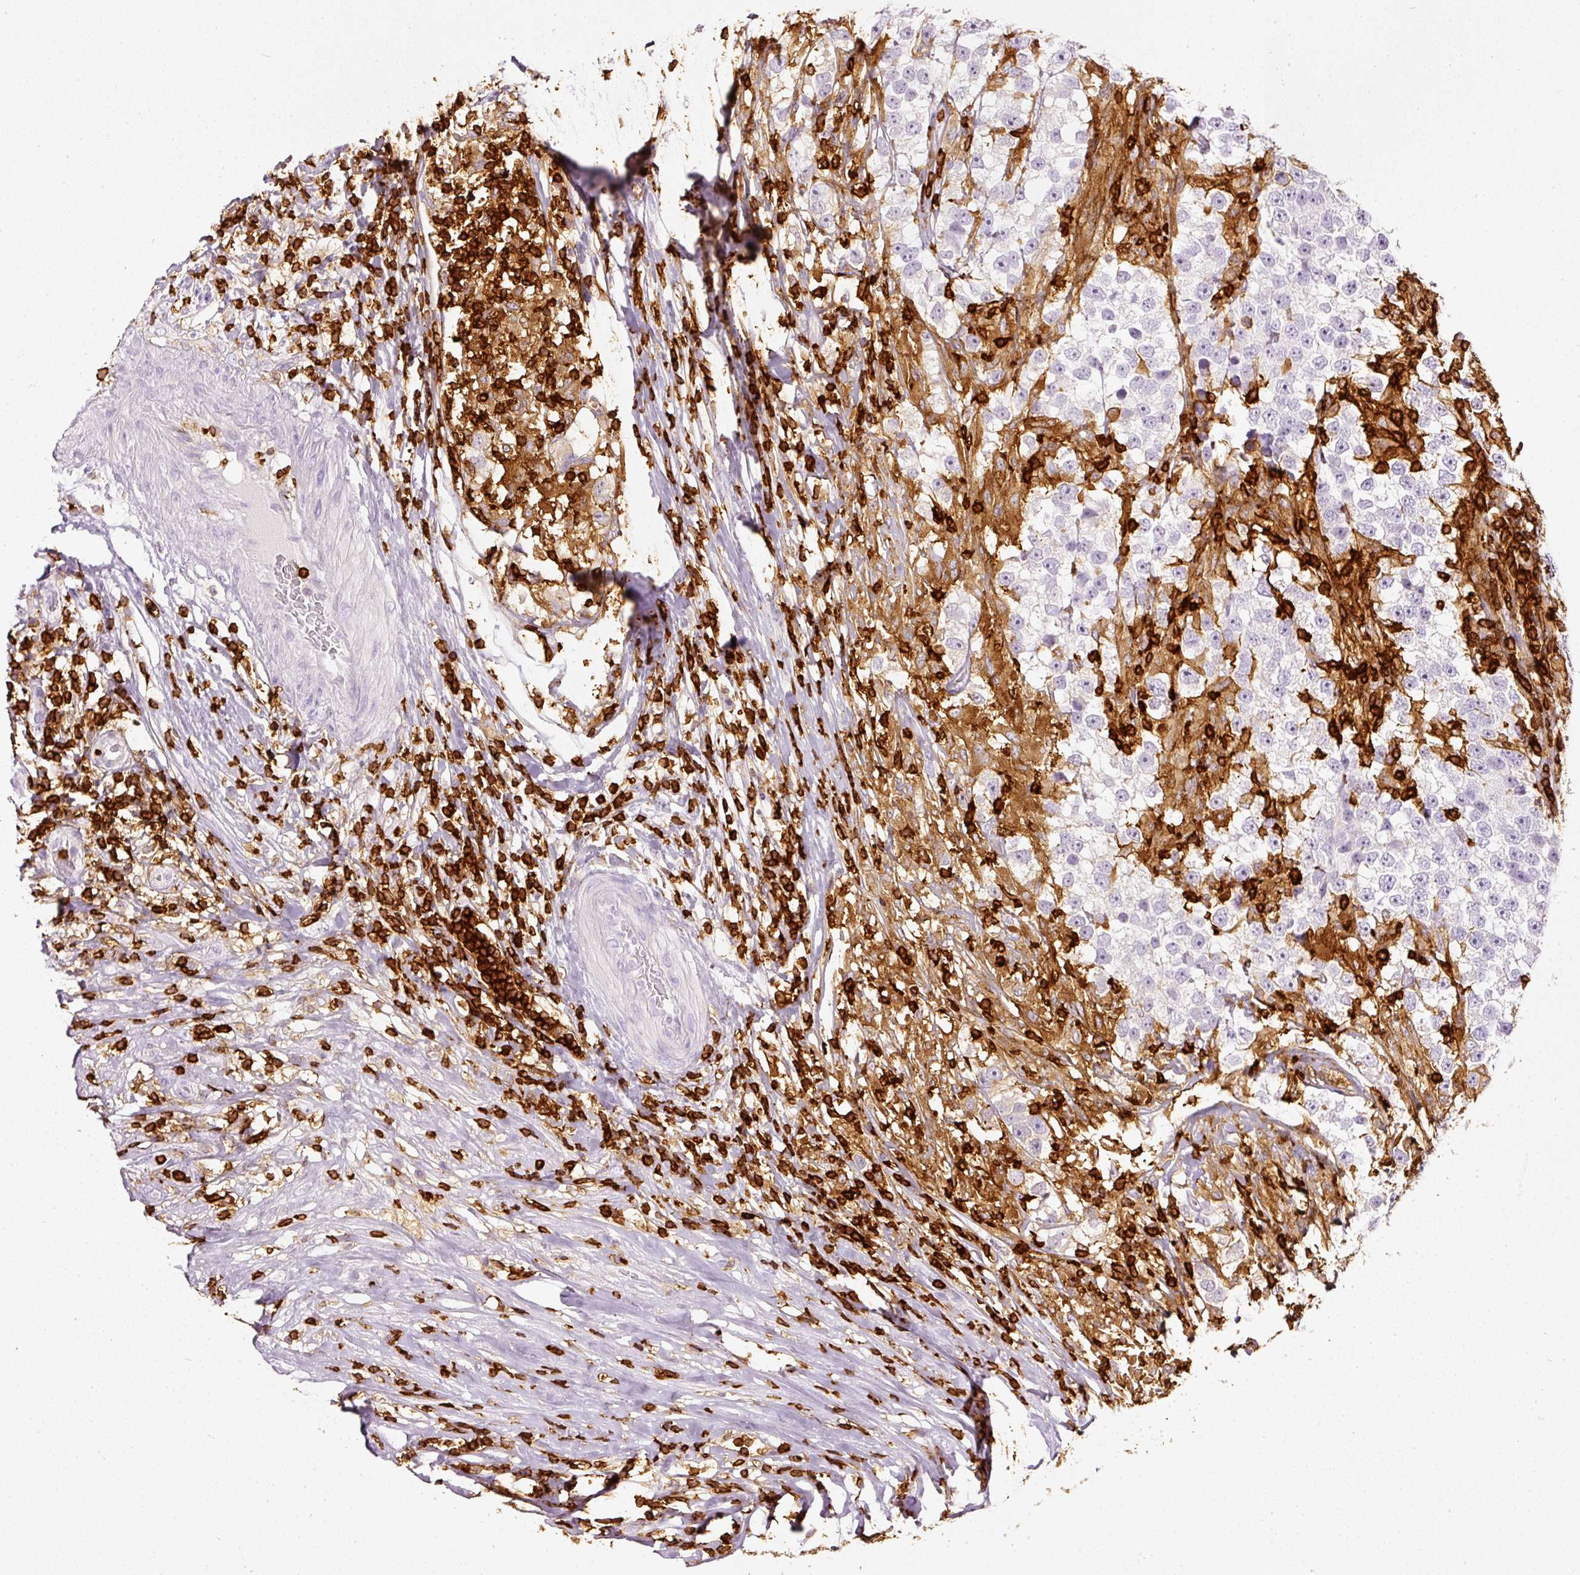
{"staining": {"intensity": "negative", "quantity": "none", "location": "none"}, "tissue": "testis cancer", "cell_type": "Tumor cells", "image_type": "cancer", "snomed": [{"axis": "morphology", "description": "Seminoma, NOS"}, {"axis": "topography", "description": "Testis"}], "caption": "High magnification brightfield microscopy of testis cancer stained with DAB (brown) and counterstained with hematoxylin (blue): tumor cells show no significant staining.", "gene": "EVL", "patient": {"sex": "male", "age": 46}}